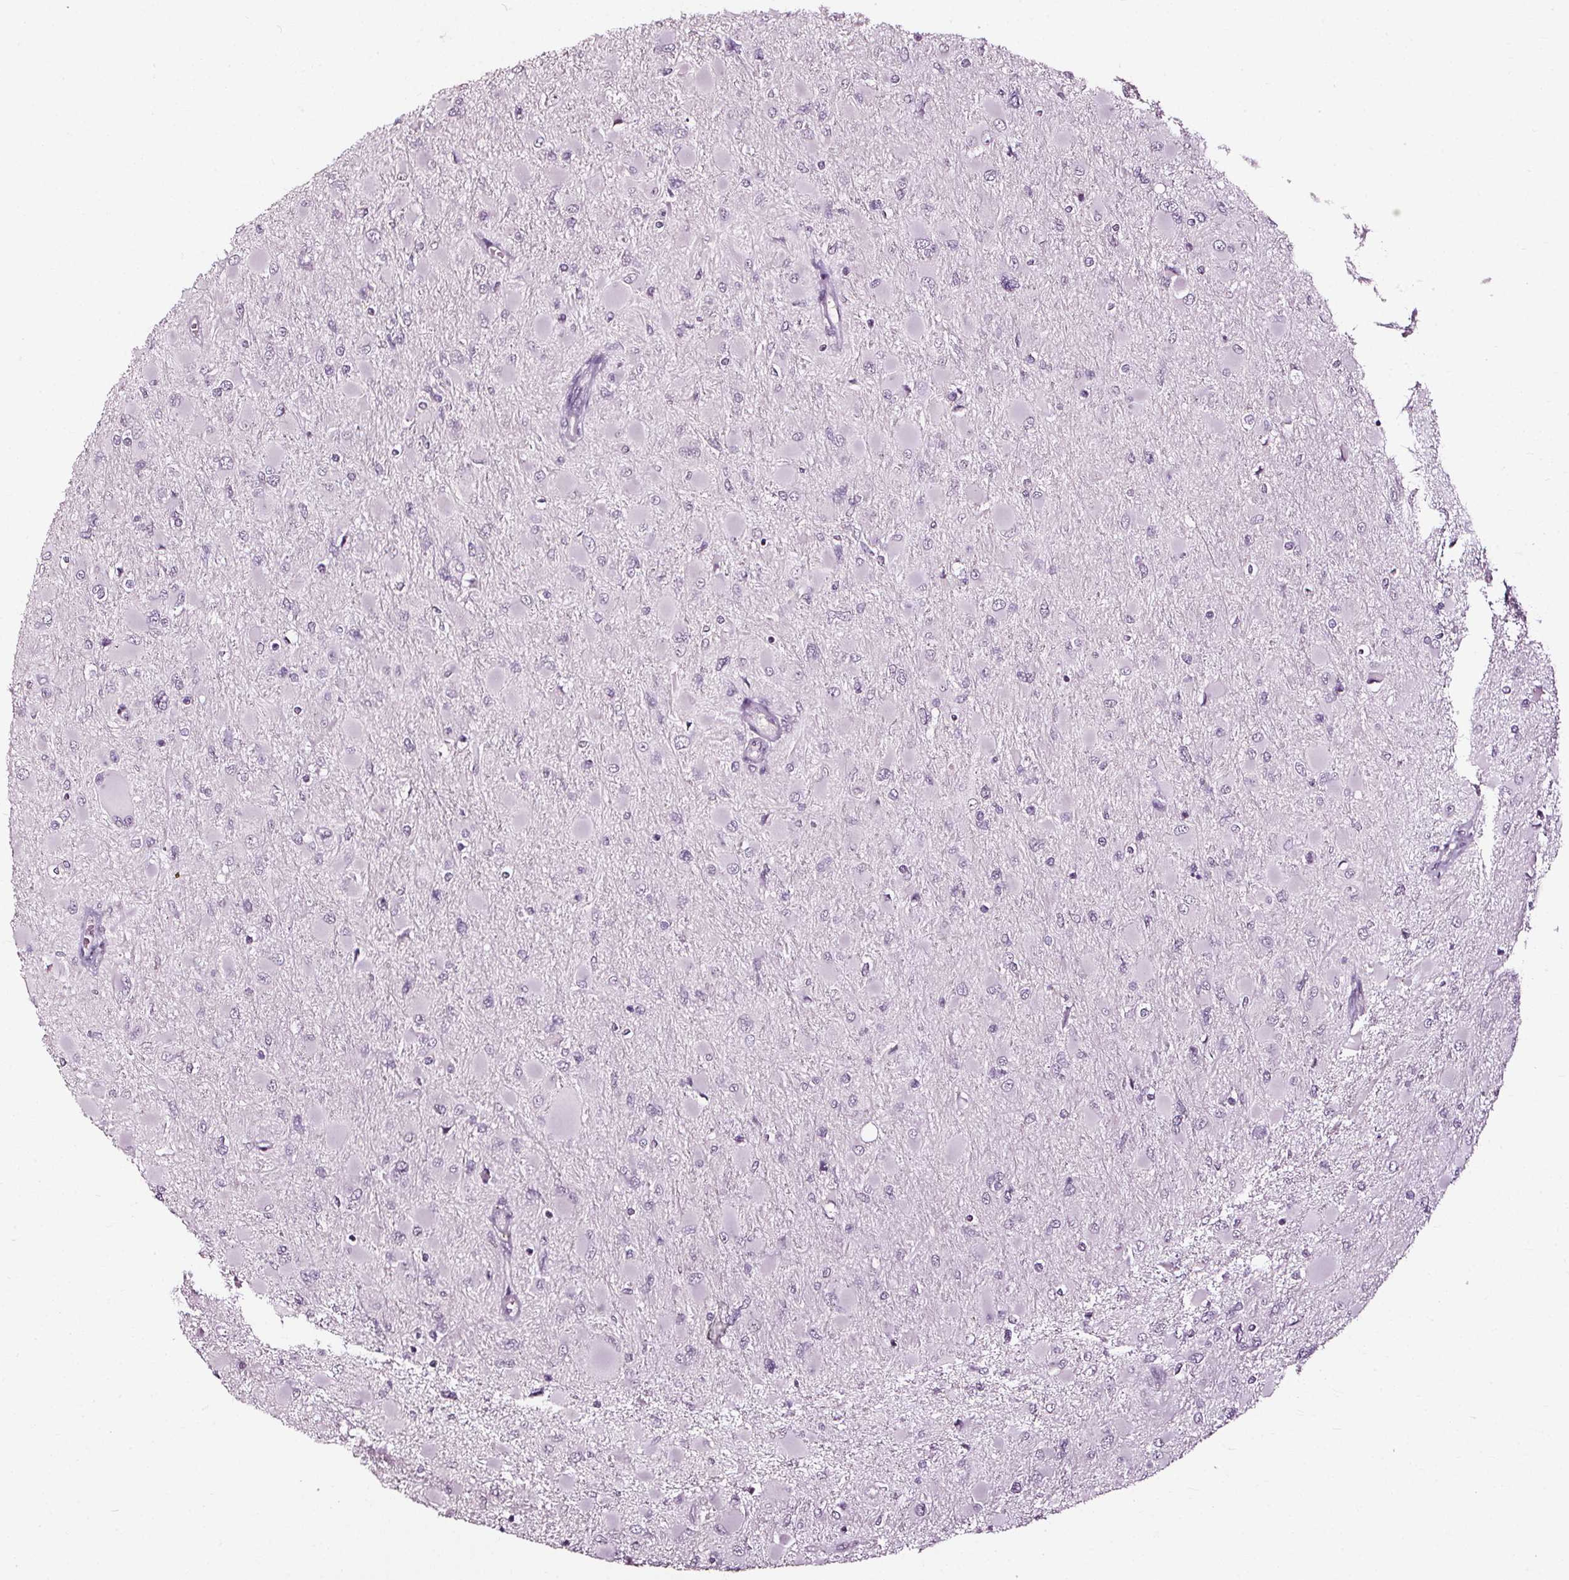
{"staining": {"intensity": "negative", "quantity": "none", "location": "none"}, "tissue": "glioma", "cell_type": "Tumor cells", "image_type": "cancer", "snomed": [{"axis": "morphology", "description": "Glioma, malignant, High grade"}, {"axis": "topography", "description": "Cerebral cortex"}], "caption": "Malignant high-grade glioma was stained to show a protein in brown. There is no significant expression in tumor cells.", "gene": "DEFA5", "patient": {"sex": "female", "age": 36}}